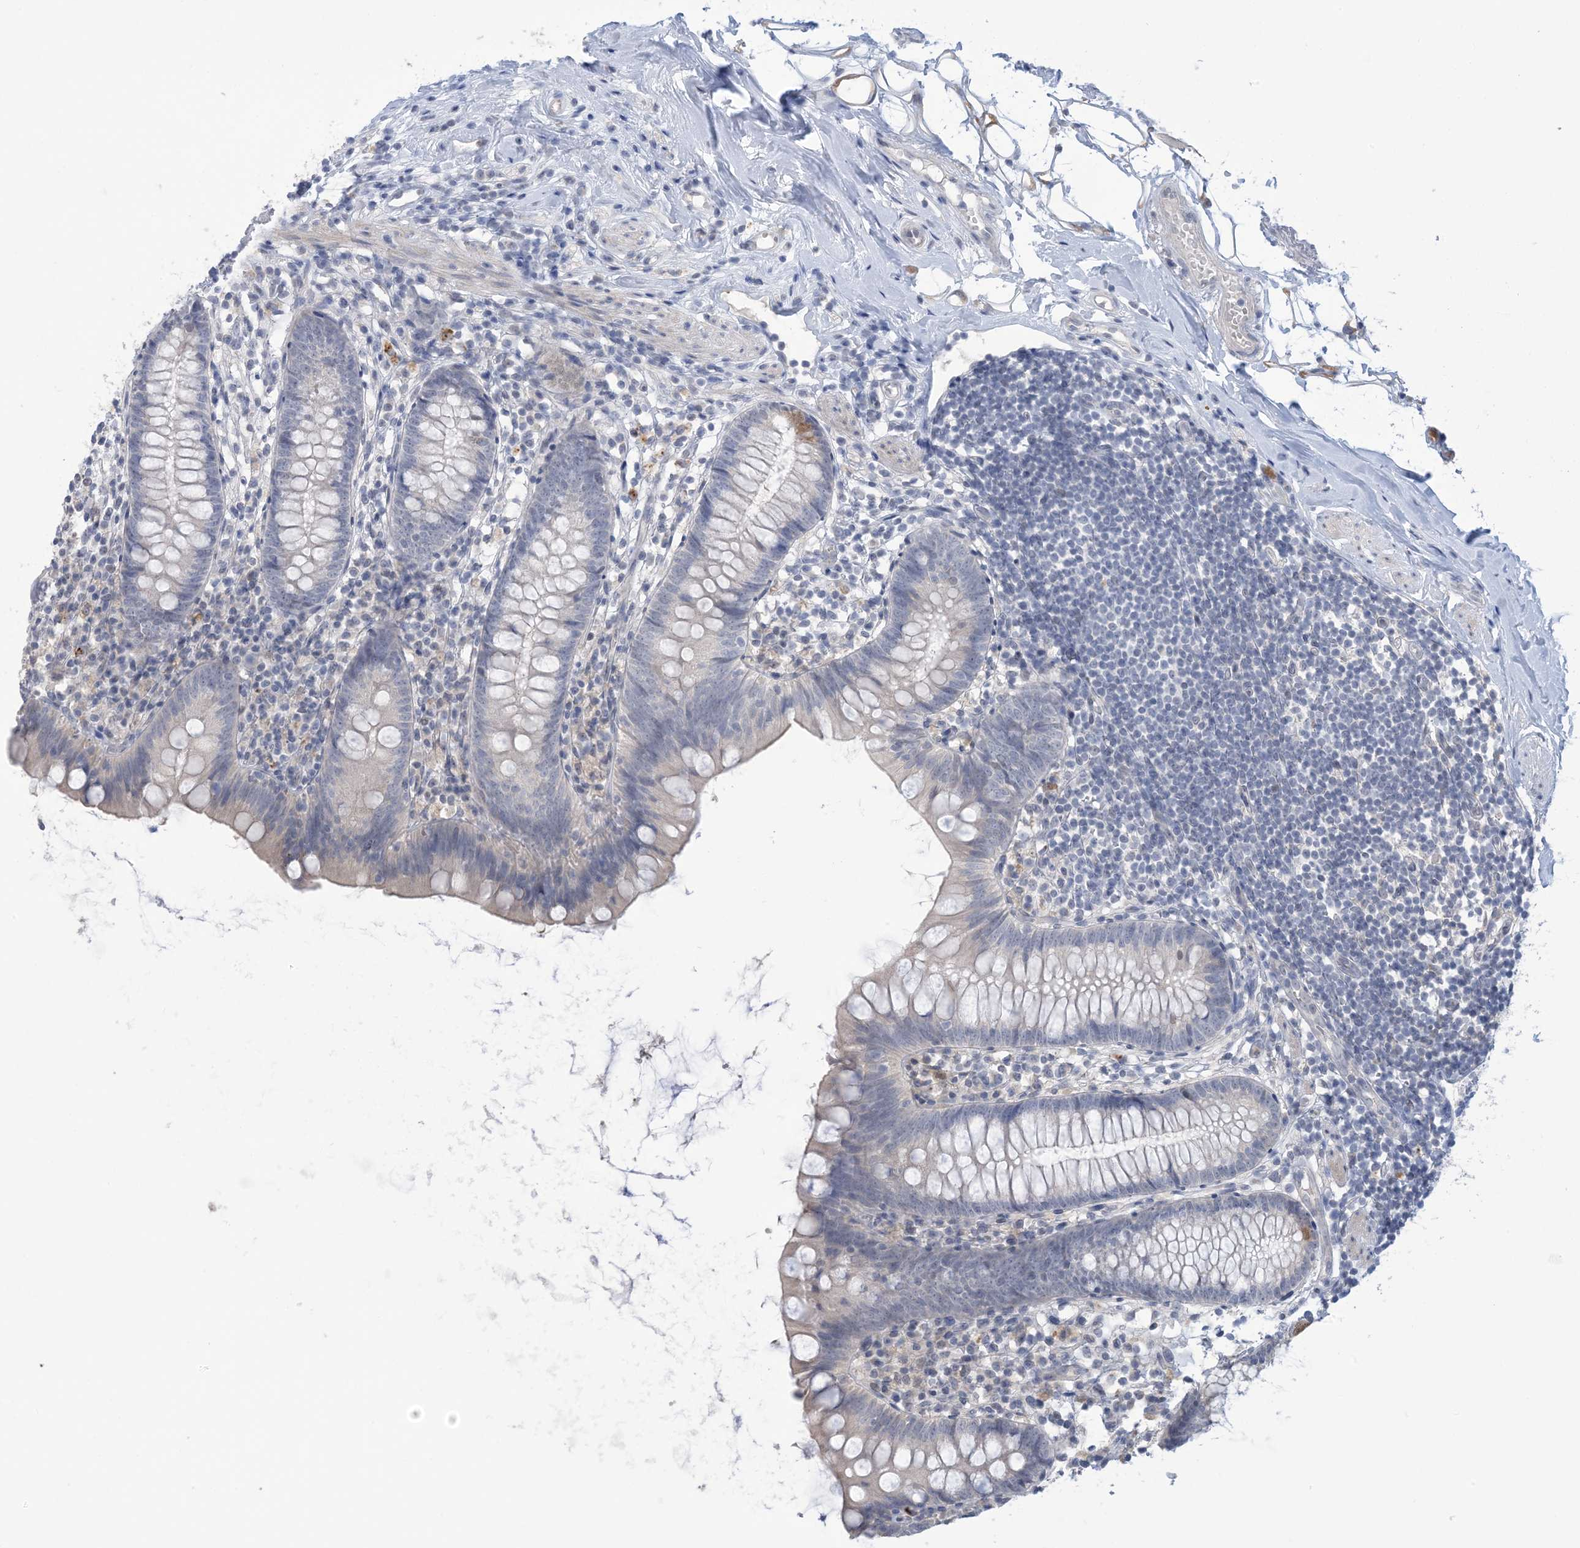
{"staining": {"intensity": "negative", "quantity": "none", "location": "none"}, "tissue": "appendix", "cell_type": "Glandular cells", "image_type": "normal", "snomed": [{"axis": "morphology", "description": "Normal tissue, NOS"}, {"axis": "topography", "description": "Appendix"}], "caption": "This is an IHC image of normal appendix. There is no expression in glandular cells.", "gene": "TTYH1", "patient": {"sex": "female", "age": 62}}